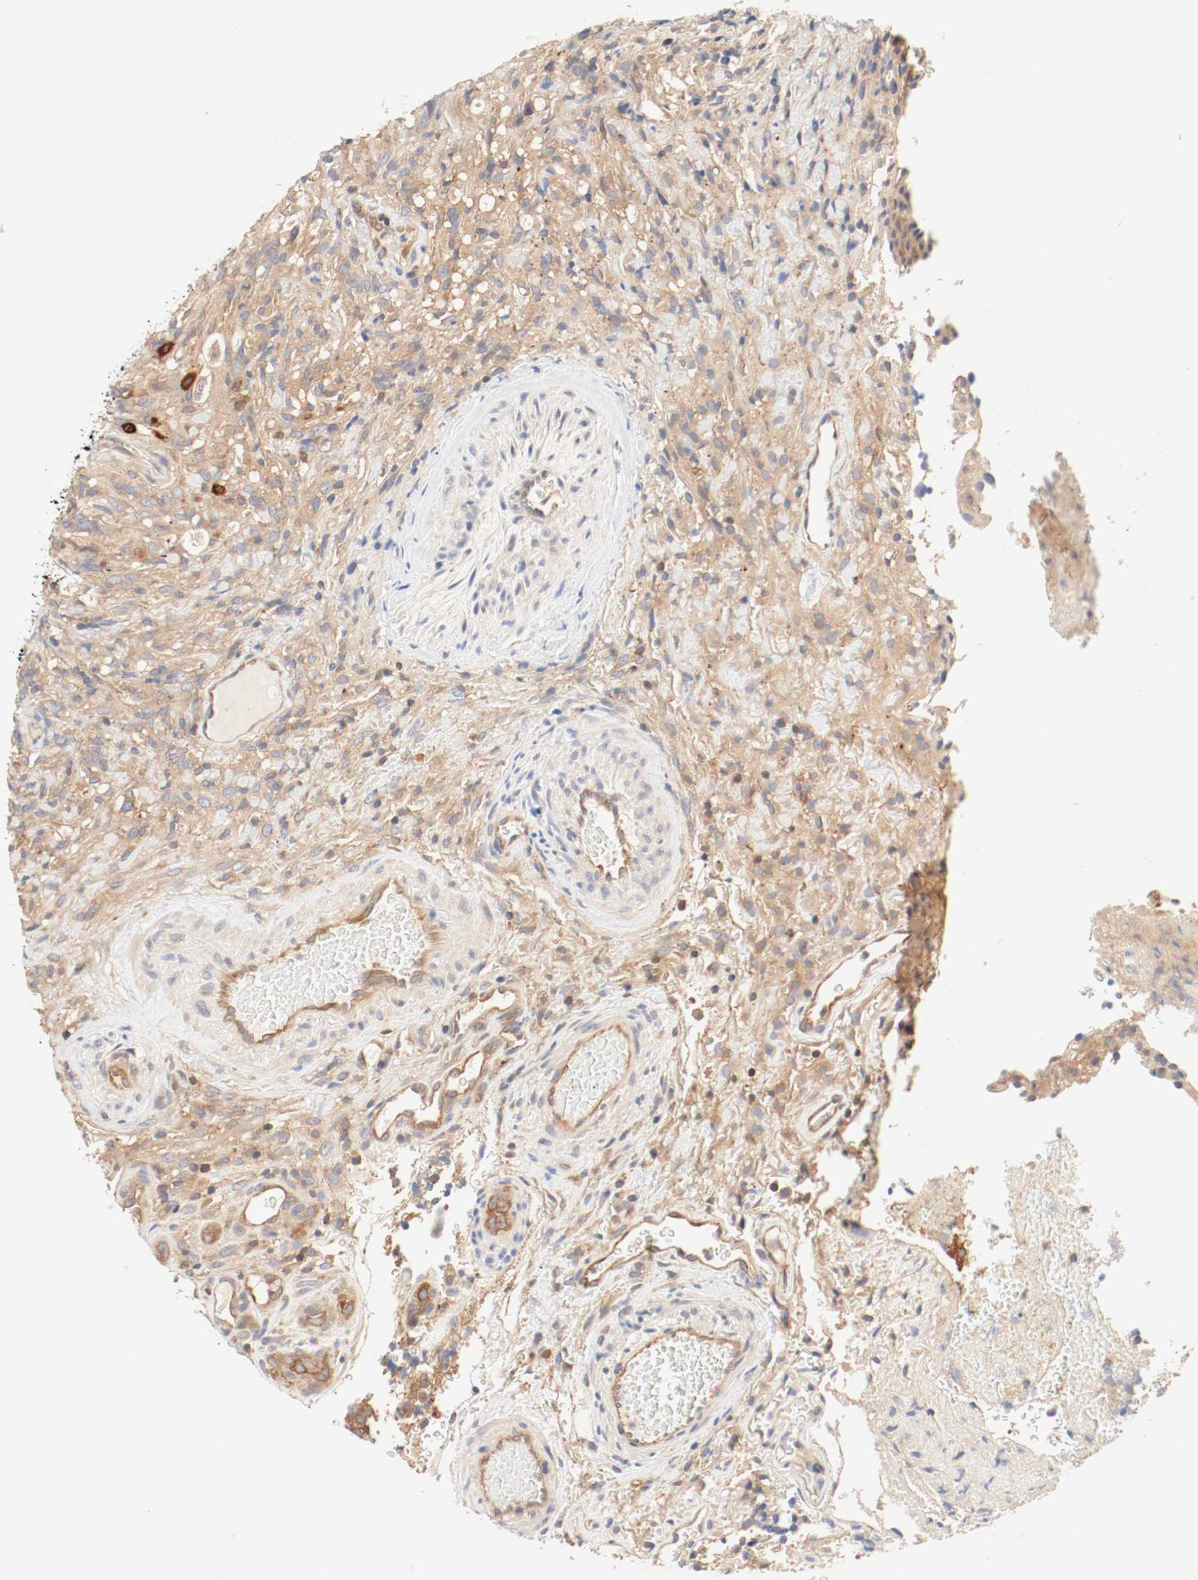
{"staining": {"intensity": "moderate", "quantity": ">75%", "location": "cytoplasmic/membranous"}, "tissue": "glioma", "cell_type": "Tumor cells", "image_type": "cancer", "snomed": [{"axis": "morphology", "description": "Normal tissue, NOS"}, {"axis": "morphology", "description": "Glioma, malignant, High grade"}, {"axis": "topography", "description": "Cerebral cortex"}], "caption": "The histopathology image demonstrates a brown stain indicating the presence of a protein in the cytoplasmic/membranous of tumor cells in high-grade glioma (malignant).", "gene": "GIT1", "patient": {"sex": "male", "age": 75}}